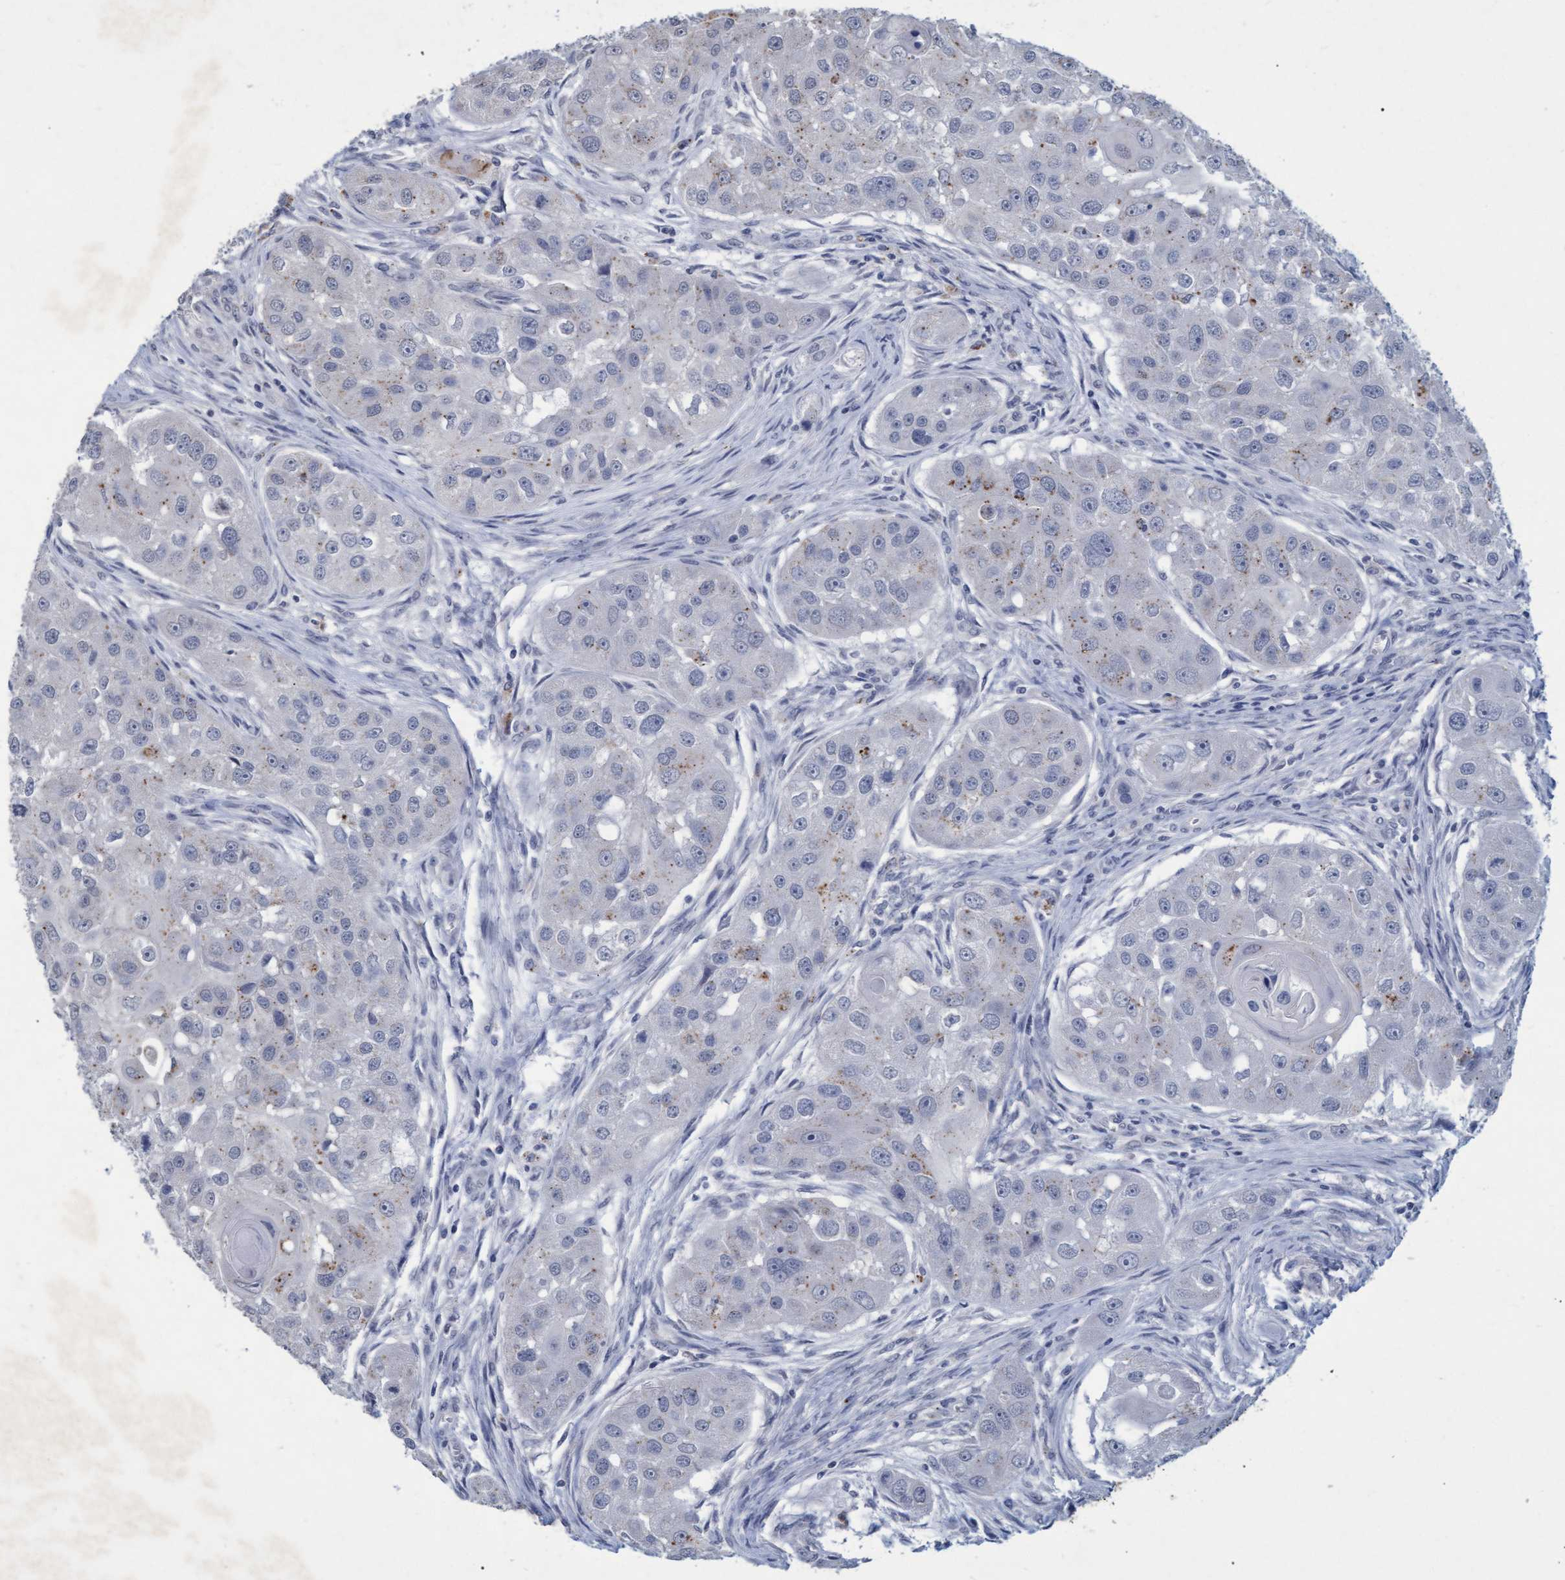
{"staining": {"intensity": "weak", "quantity": "<25%", "location": "cytoplasmic/membranous"}, "tissue": "head and neck cancer", "cell_type": "Tumor cells", "image_type": "cancer", "snomed": [{"axis": "morphology", "description": "Normal tissue, NOS"}, {"axis": "morphology", "description": "Squamous cell carcinoma, NOS"}, {"axis": "topography", "description": "Skeletal muscle"}, {"axis": "topography", "description": "Head-Neck"}], "caption": "An image of human squamous cell carcinoma (head and neck) is negative for staining in tumor cells. Brightfield microscopy of IHC stained with DAB (3,3'-diaminobenzidine) (brown) and hematoxylin (blue), captured at high magnification.", "gene": "GALC", "patient": {"sex": "male", "age": 51}}